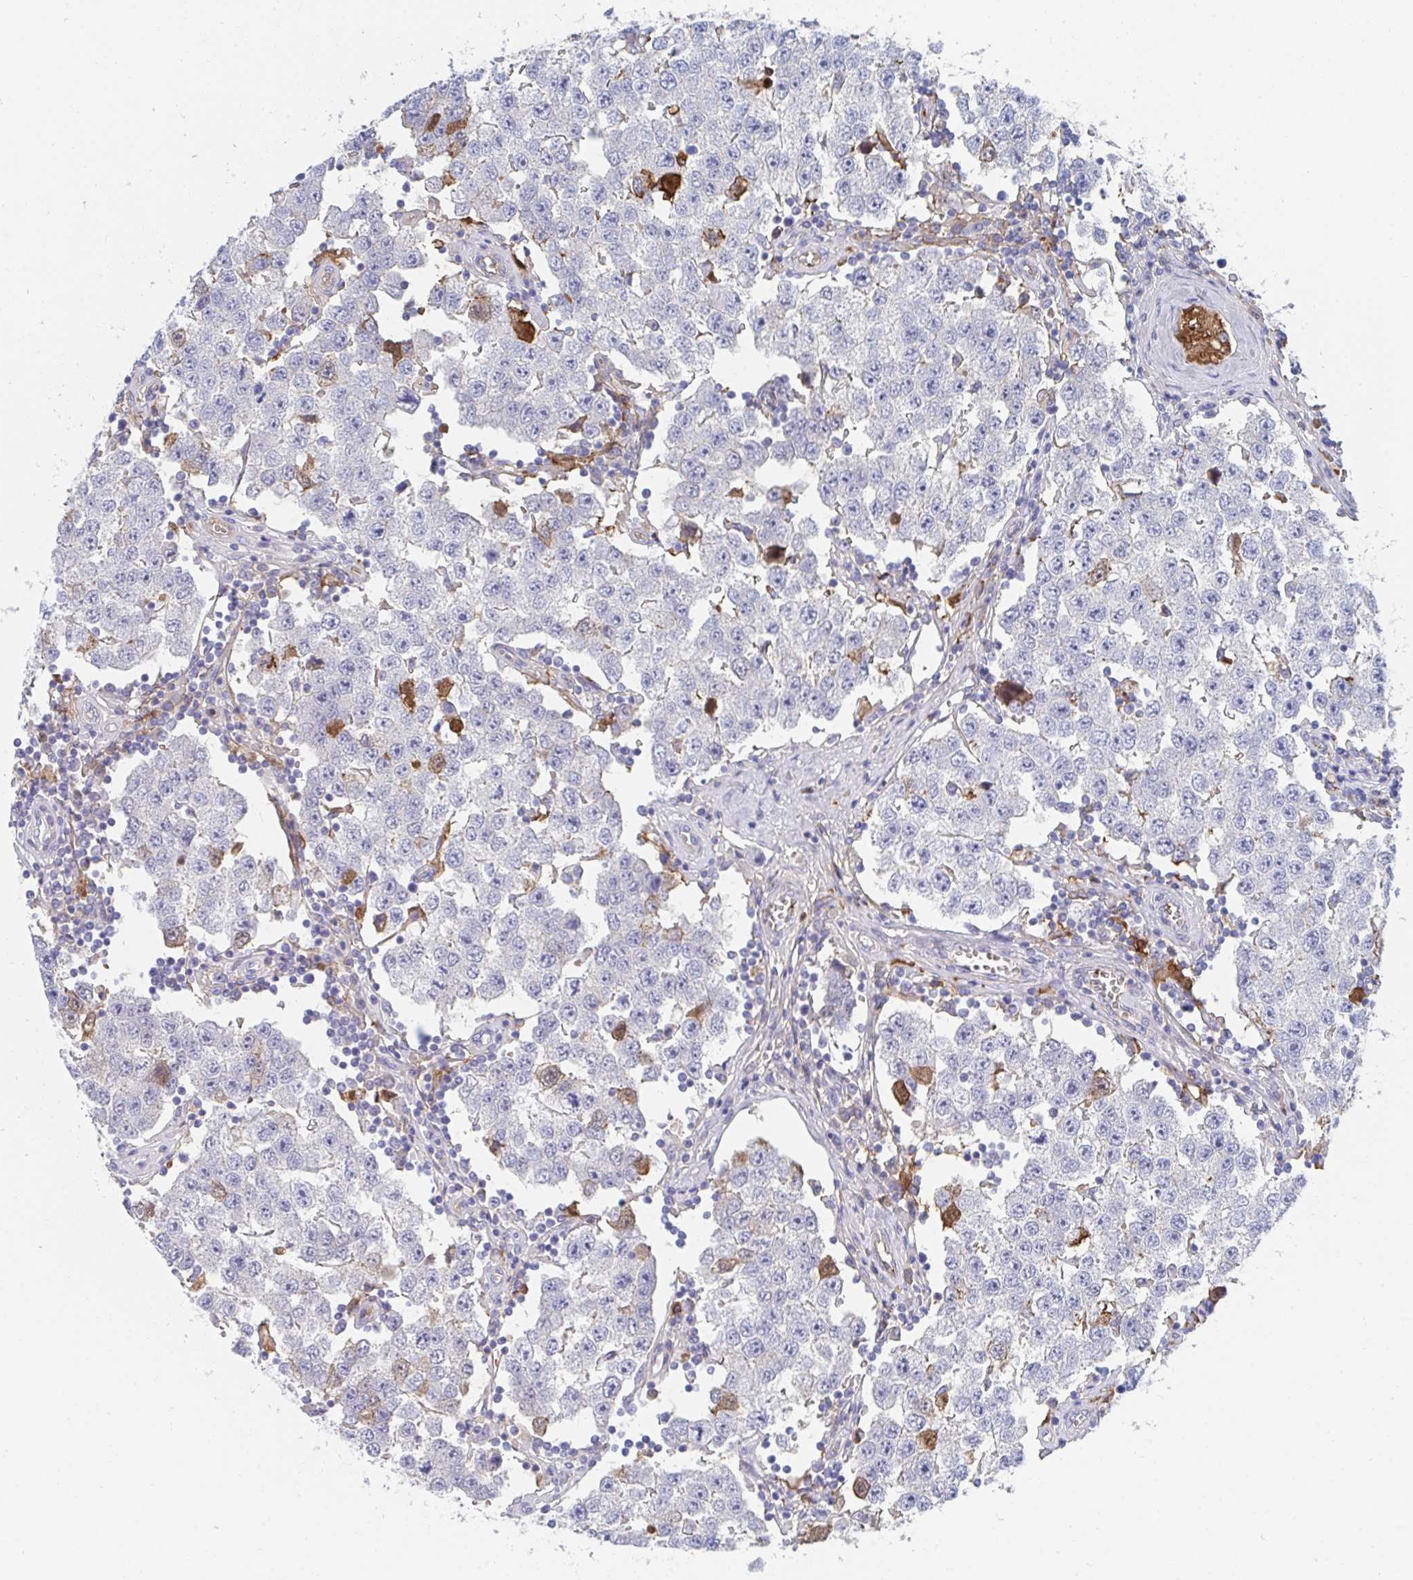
{"staining": {"intensity": "negative", "quantity": "none", "location": "none"}, "tissue": "testis cancer", "cell_type": "Tumor cells", "image_type": "cancer", "snomed": [{"axis": "morphology", "description": "Seminoma, NOS"}, {"axis": "topography", "description": "Testis"}], "caption": "Human testis seminoma stained for a protein using IHC reveals no expression in tumor cells.", "gene": "TNFAIP6", "patient": {"sex": "male", "age": 34}}